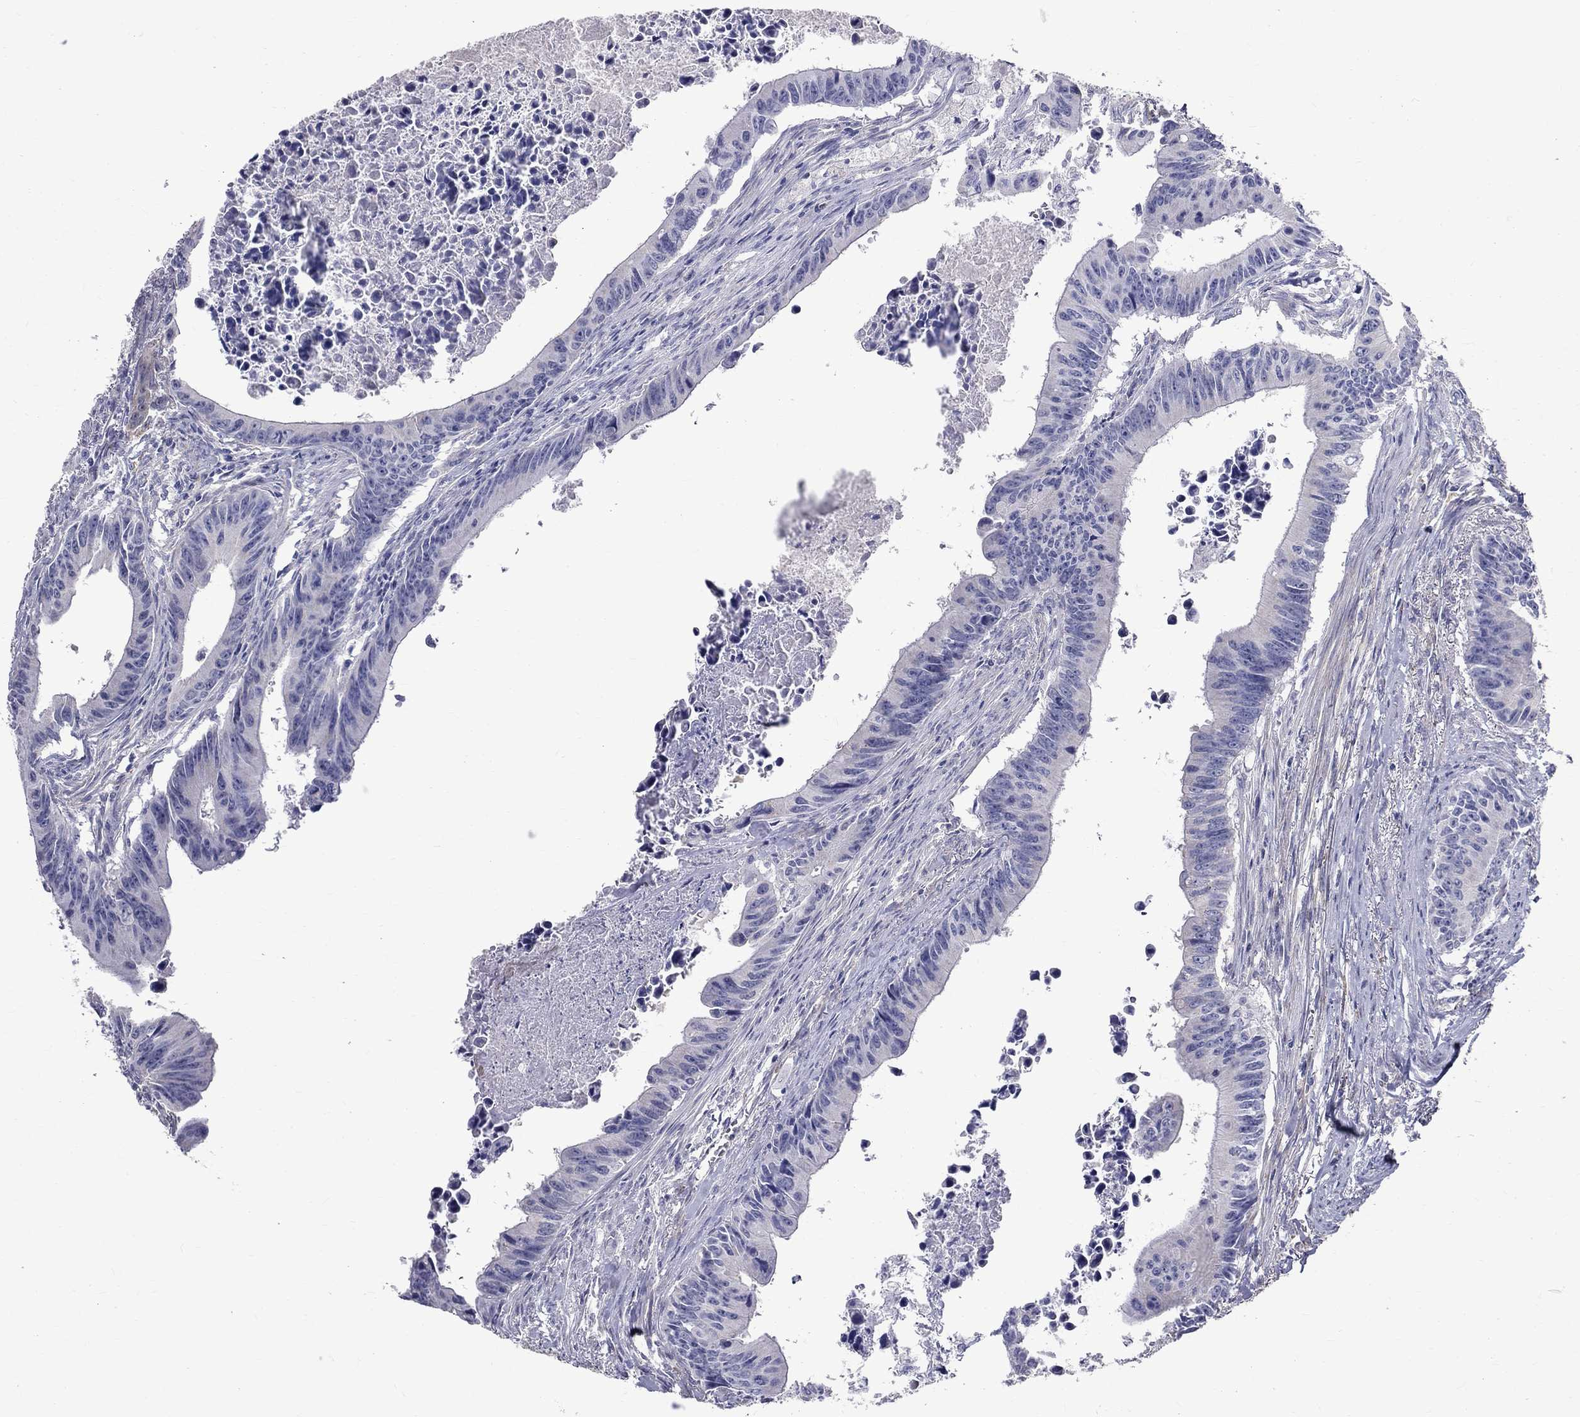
{"staining": {"intensity": "negative", "quantity": "none", "location": "none"}, "tissue": "colorectal cancer", "cell_type": "Tumor cells", "image_type": "cancer", "snomed": [{"axis": "morphology", "description": "Adenocarcinoma, NOS"}, {"axis": "topography", "description": "Colon"}], "caption": "Human colorectal adenocarcinoma stained for a protein using immunohistochemistry exhibits no positivity in tumor cells.", "gene": "ANXA10", "patient": {"sex": "female", "age": 87}}